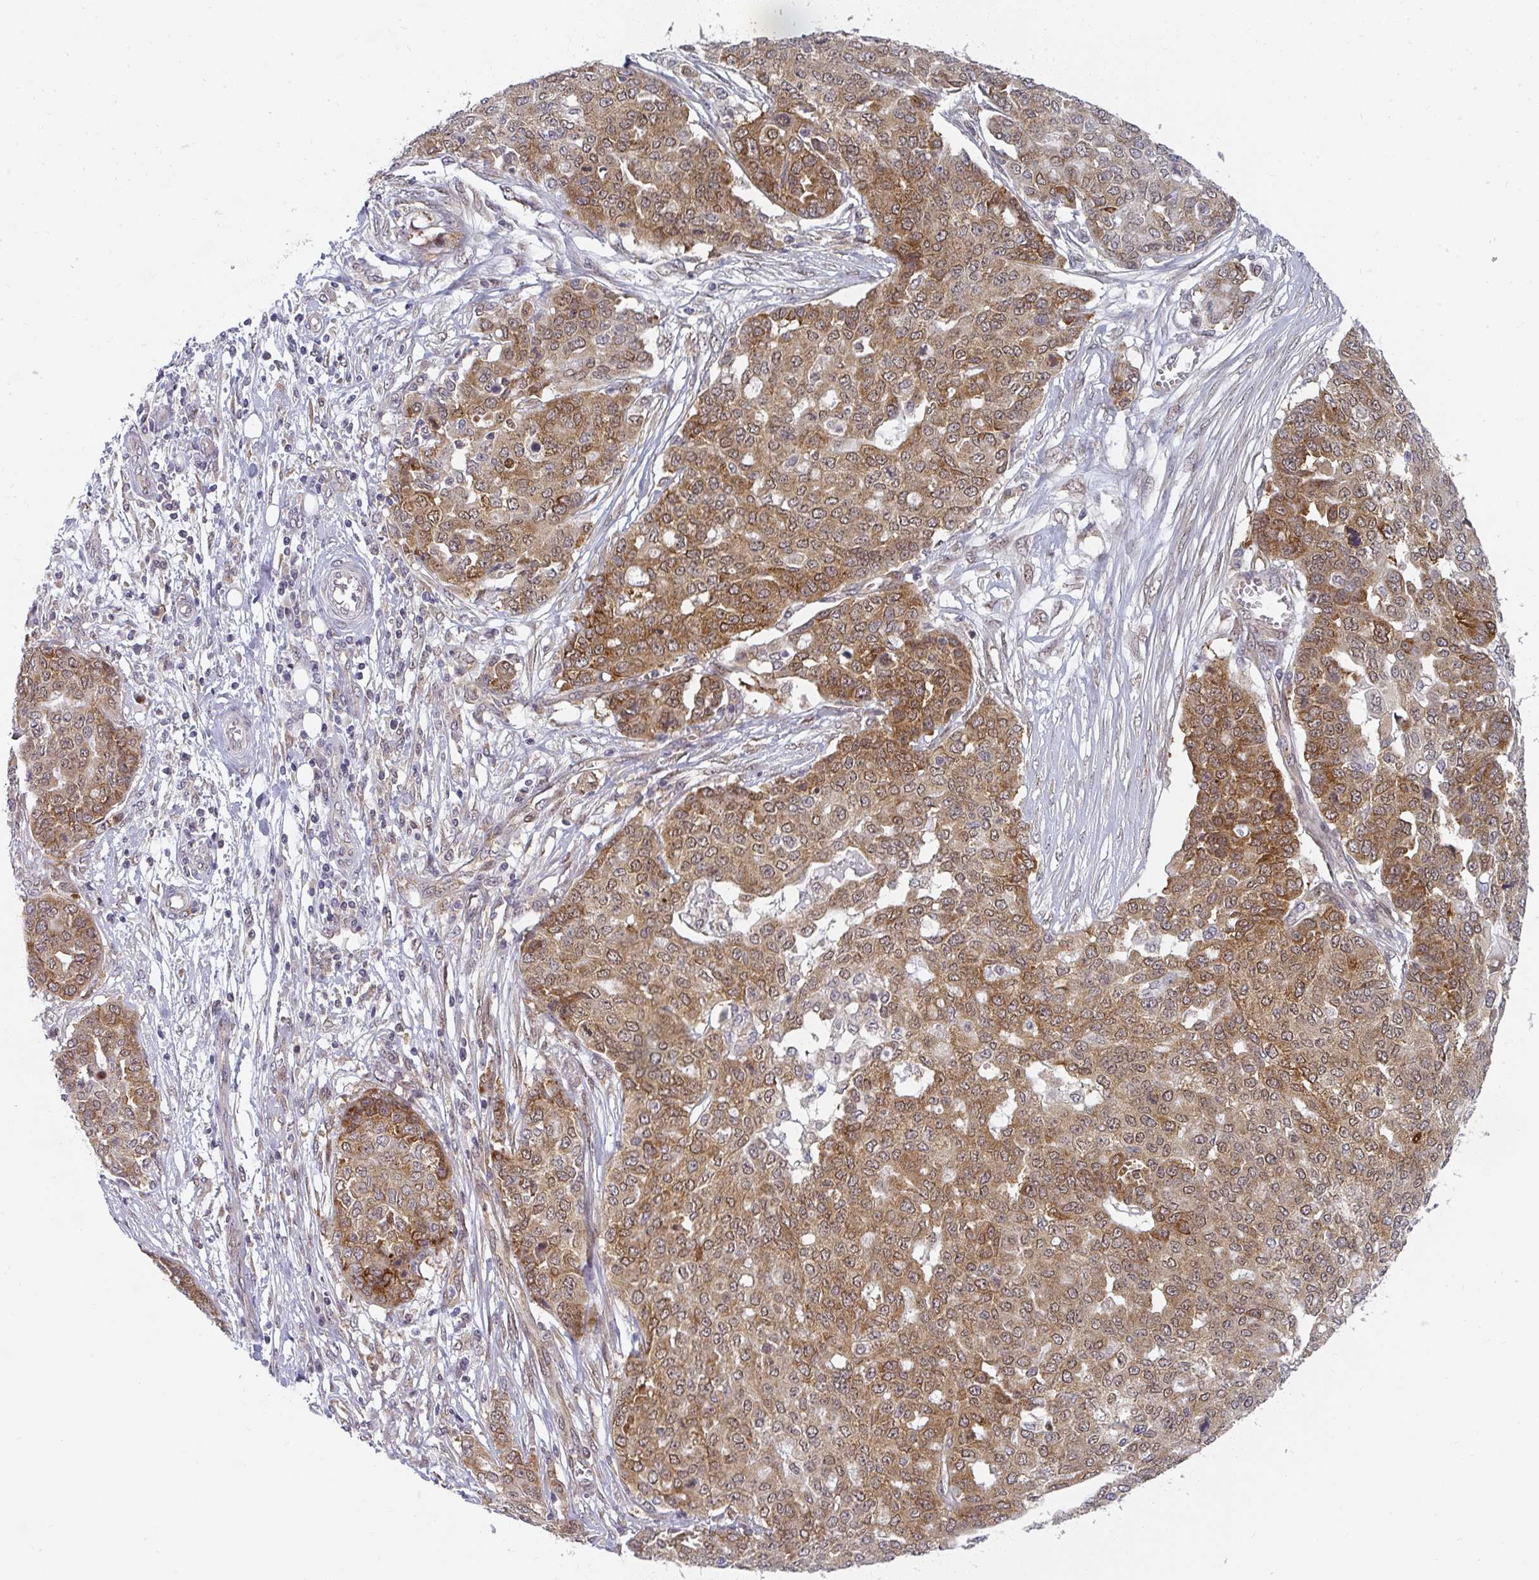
{"staining": {"intensity": "moderate", "quantity": ">75%", "location": "cytoplasmic/membranous,nuclear"}, "tissue": "ovarian cancer", "cell_type": "Tumor cells", "image_type": "cancer", "snomed": [{"axis": "morphology", "description": "Cystadenocarcinoma, serous, NOS"}, {"axis": "topography", "description": "Soft tissue"}, {"axis": "topography", "description": "Ovary"}], "caption": "Protein staining of serous cystadenocarcinoma (ovarian) tissue reveals moderate cytoplasmic/membranous and nuclear staining in about >75% of tumor cells.", "gene": "SYNCRIP", "patient": {"sex": "female", "age": 57}}